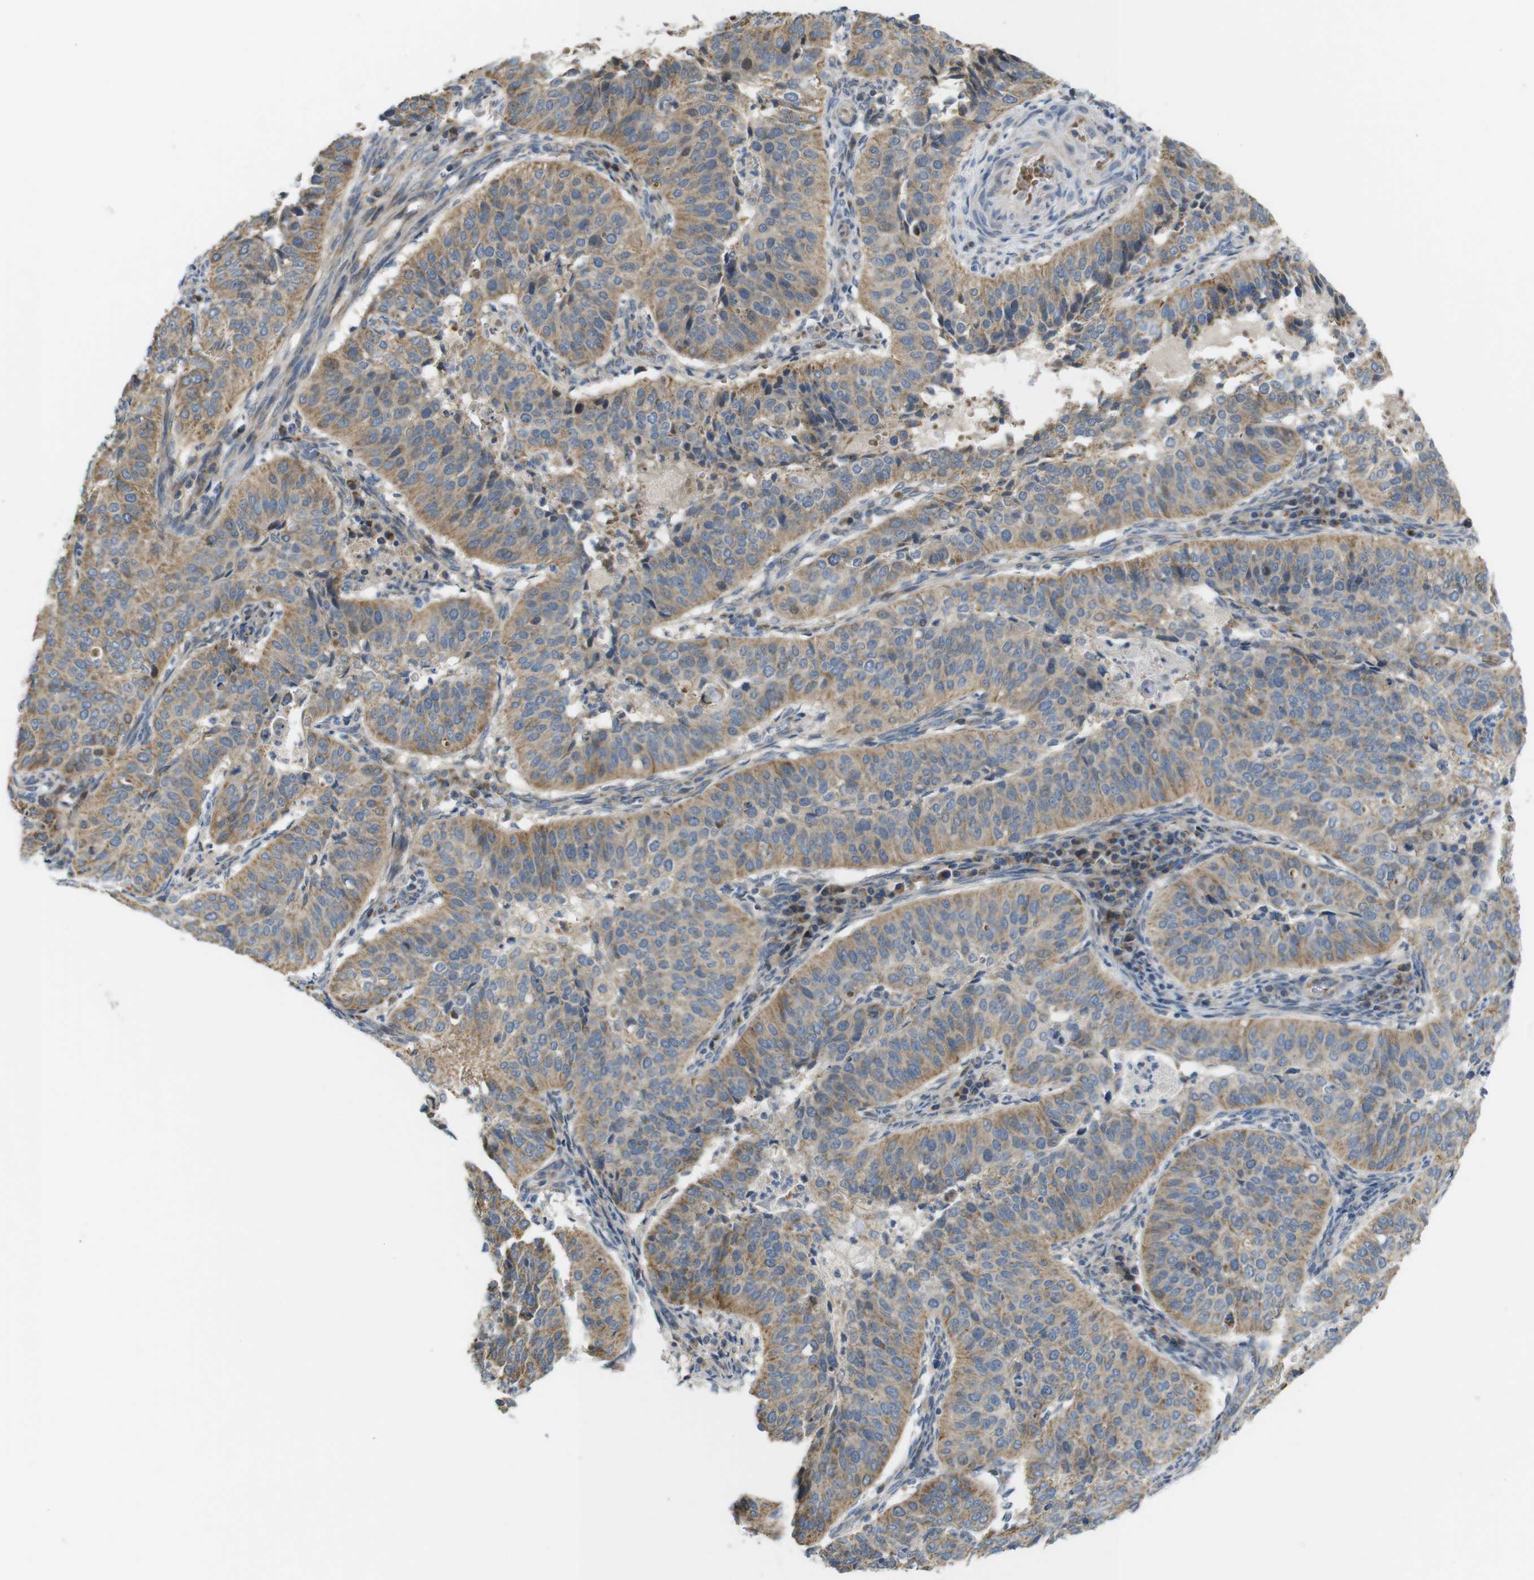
{"staining": {"intensity": "moderate", "quantity": ">75%", "location": "cytoplasmic/membranous"}, "tissue": "cervical cancer", "cell_type": "Tumor cells", "image_type": "cancer", "snomed": [{"axis": "morphology", "description": "Normal tissue, NOS"}, {"axis": "morphology", "description": "Squamous cell carcinoma, NOS"}, {"axis": "topography", "description": "Cervix"}], "caption": "Cervical cancer stained with DAB IHC exhibits medium levels of moderate cytoplasmic/membranous expression in approximately >75% of tumor cells.", "gene": "MARCHF1", "patient": {"sex": "female", "age": 39}}